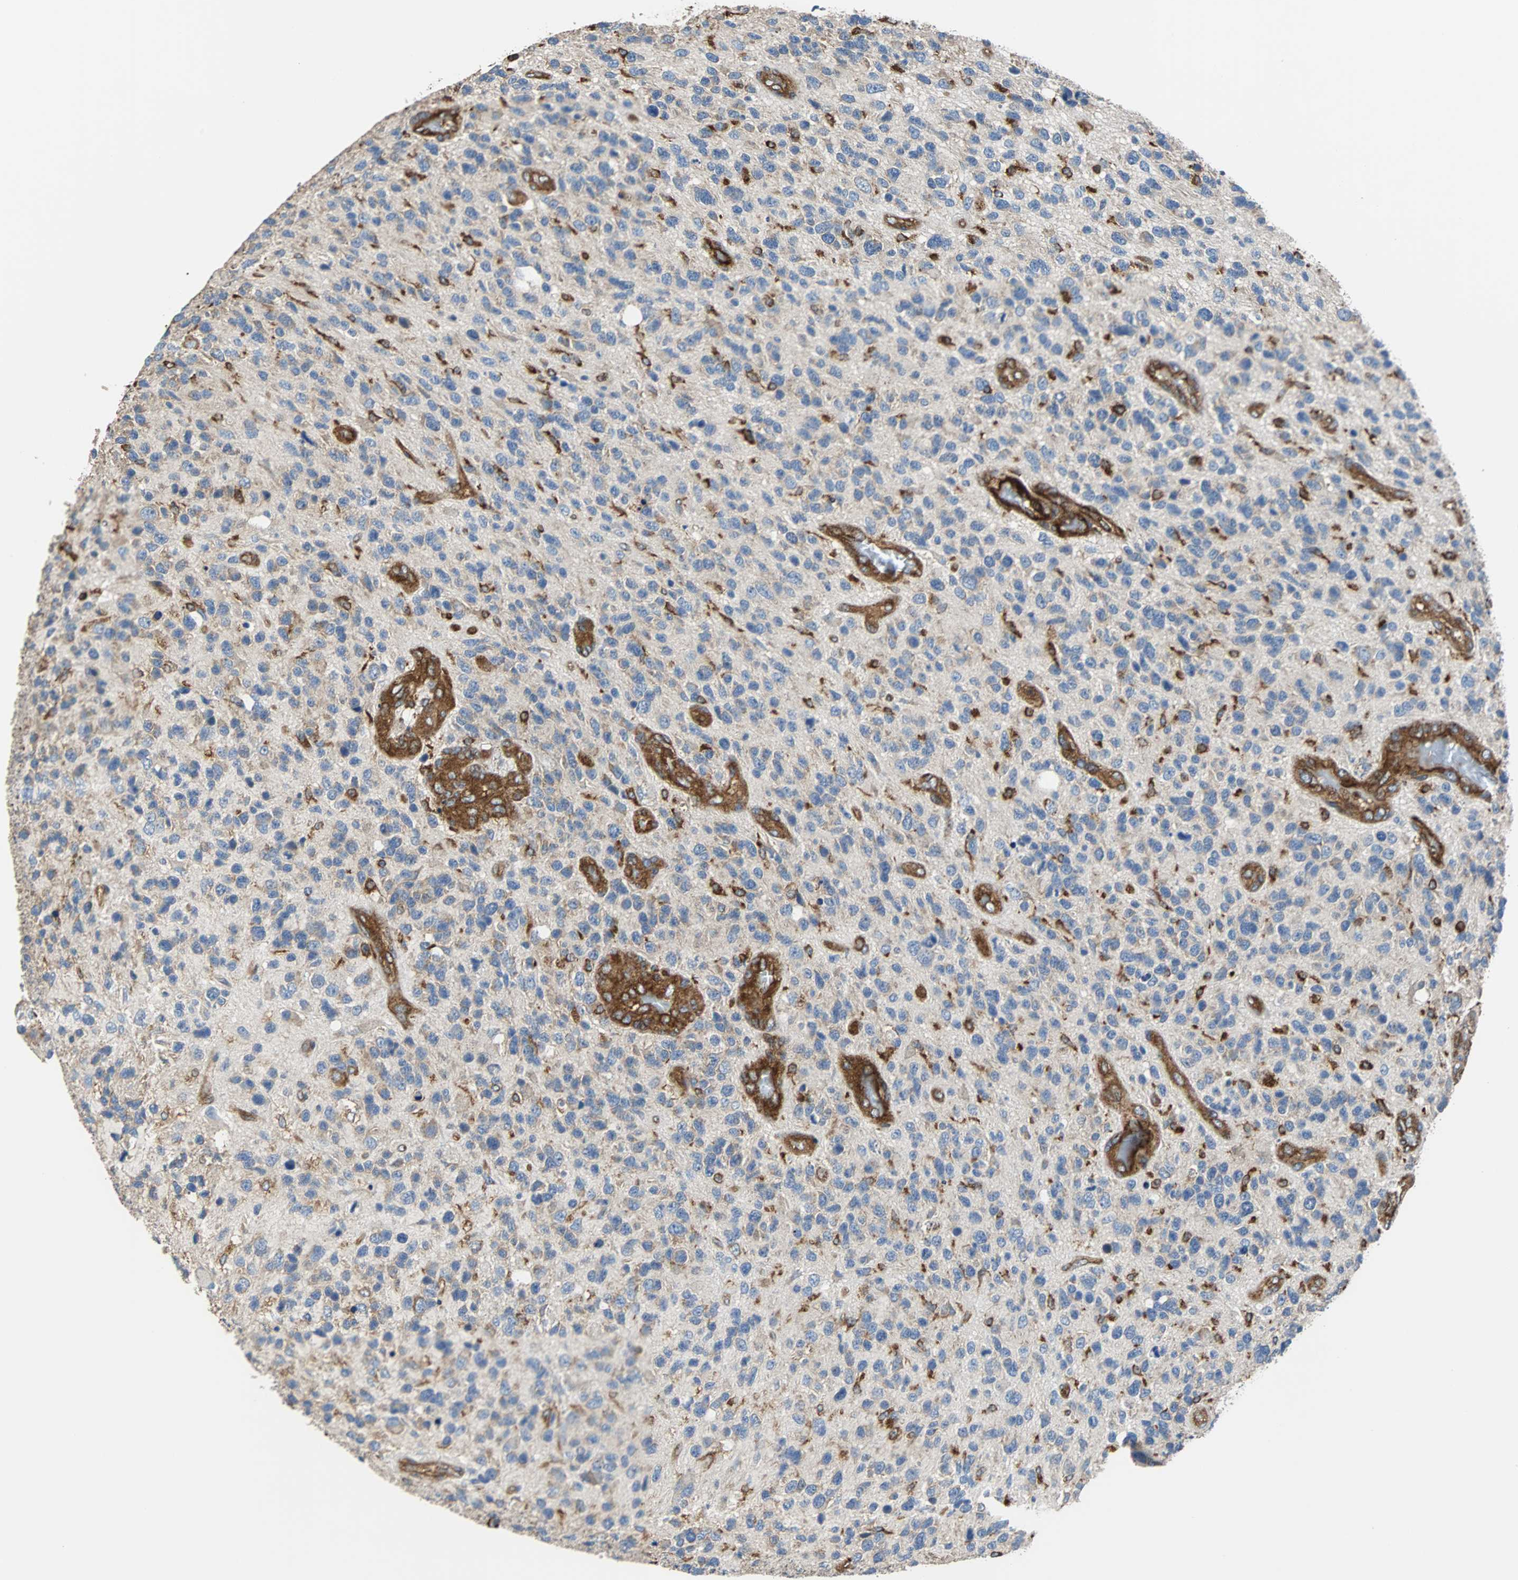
{"staining": {"intensity": "negative", "quantity": "none", "location": "none"}, "tissue": "glioma", "cell_type": "Tumor cells", "image_type": "cancer", "snomed": [{"axis": "morphology", "description": "Glioma, malignant, High grade"}, {"axis": "topography", "description": "Brain"}], "caption": "A photomicrograph of glioma stained for a protein exhibits no brown staining in tumor cells. (DAB immunohistochemistry, high magnification).", "gene": "PLCG2", "patient": {"sex": "female", "age": 58}}